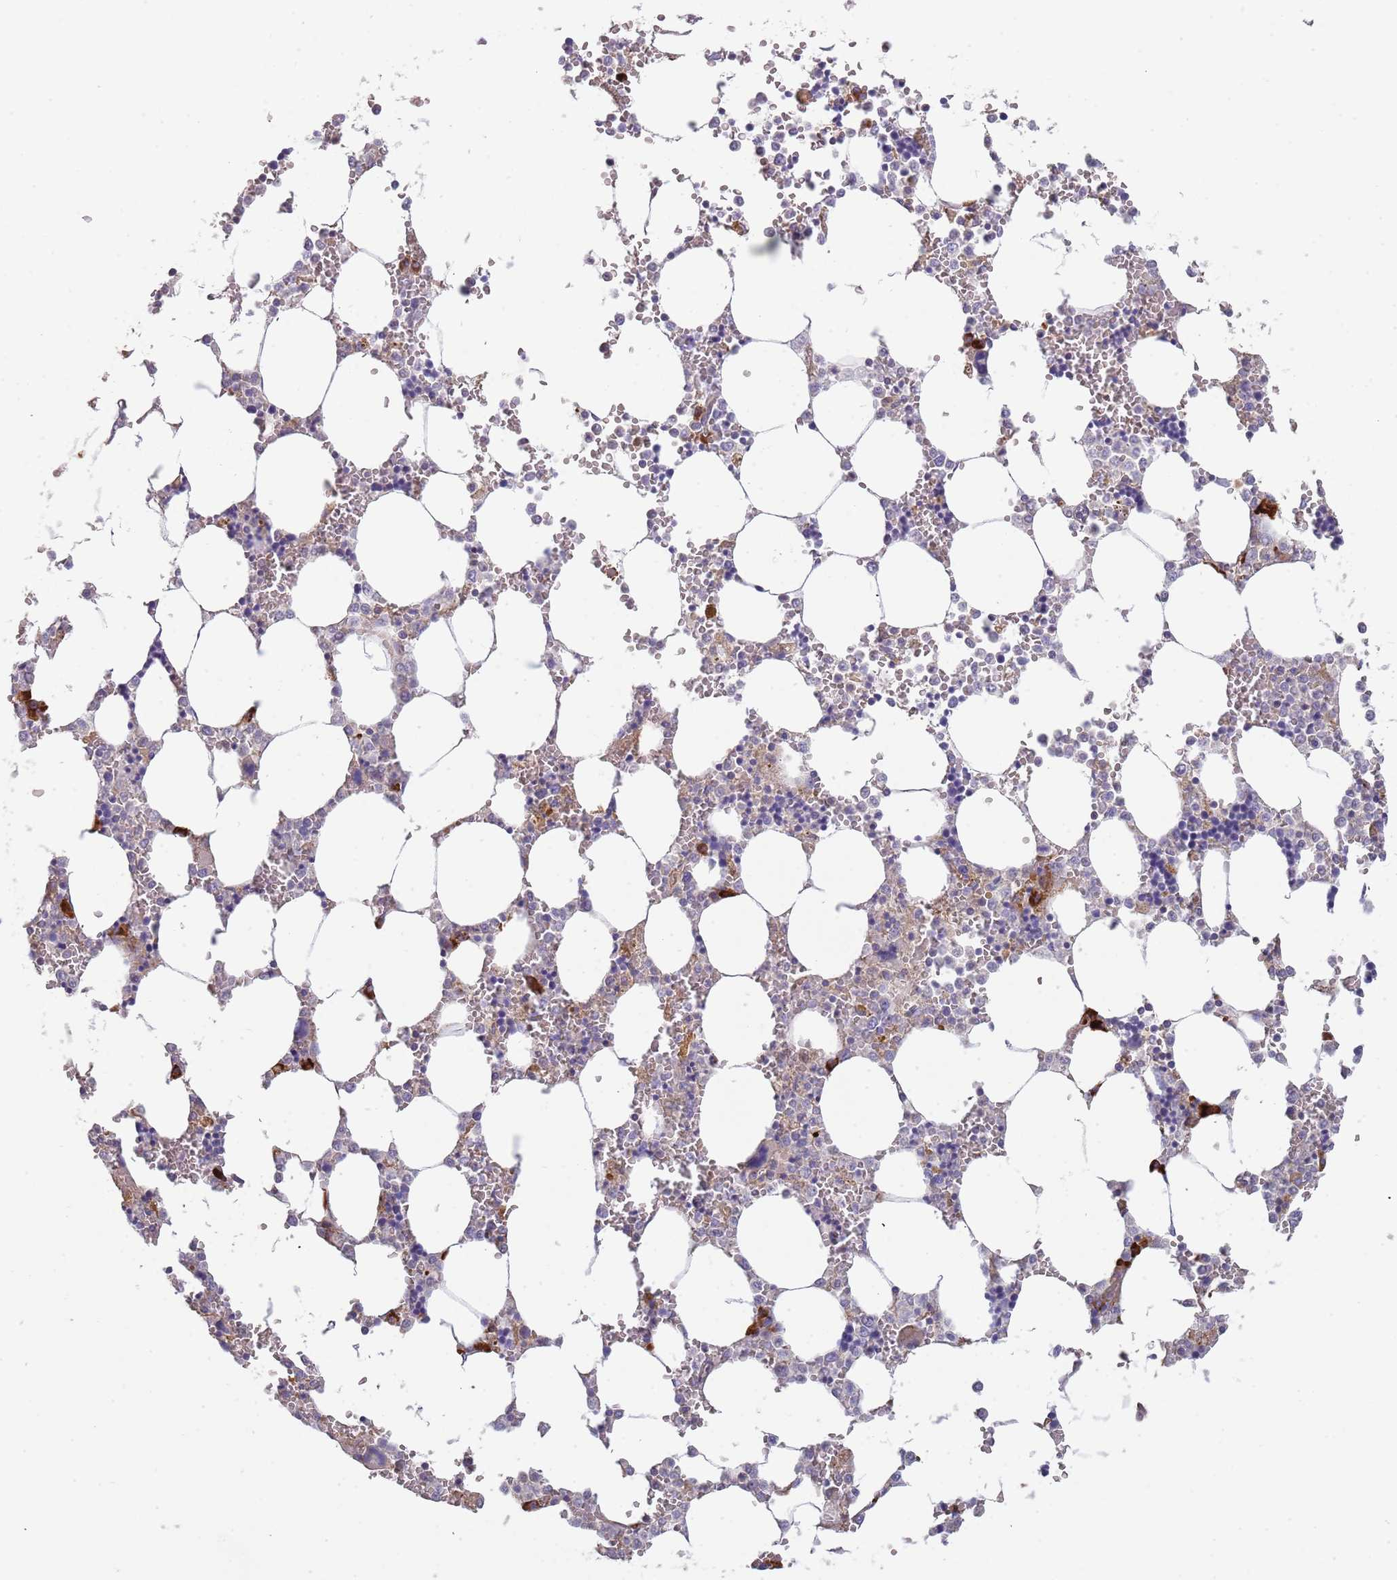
{"staining": {"intensity": "strong", "quantity": "<25%", "location": "cytoplasmic/membranous"}, "tissue": "bone marrow", "cell_type": "Hematopoietic cells", "image_type": "normal", "snomed": [{"axis": "morphology", "description": "Normal tissue, NOS"}, {"axis": "topography", "description": "Bone marrow"}], "caption": "DAB immunohistochemical staining of unremarkable human bone marrow exhibits strong cytoplasmic/membranous protein expression in about <25% of hematopoietic cells.", "gene": "SUSD1", "patient": {"sex": "male", "age": 64}}